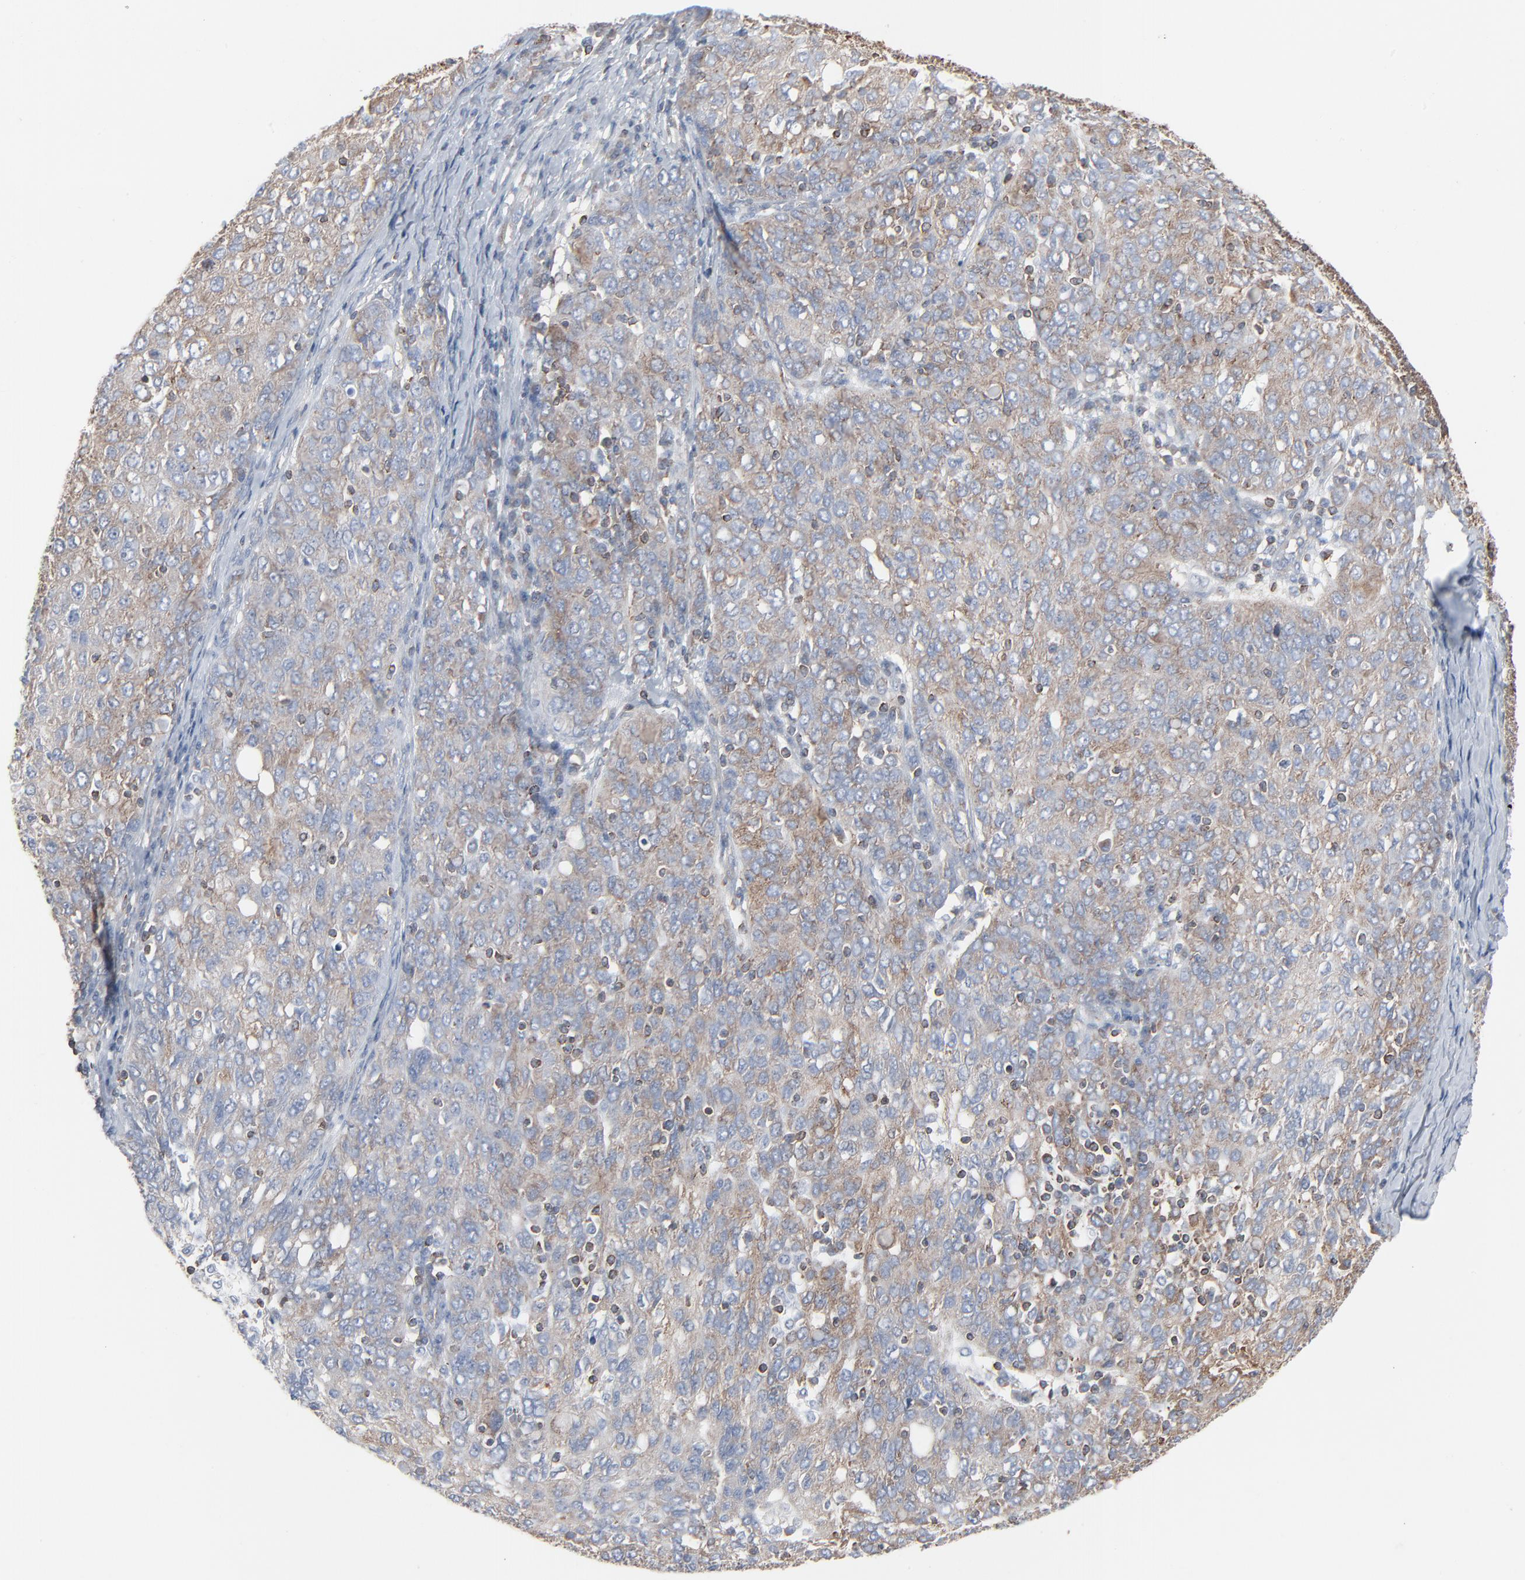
{"staining": {"intensity": "moderate", "quantity": ">75%", "location": "cytoplasmic/membranous"}, "tissue": "ovarian cancer", "cell_type": "Tumor cells", "image_type": "cancer", "snomed": [{"axis": "morphology", "description": "Carcinoma, endometroid"}, {"axis": "topography", "description": "Ovary"}], "caption": "Ovarian cancer (endometroid carcinoma) stained with a brown dye displays moderate cytoplasmic/membranous positive expression in about >75% of tumor cells.", "gene": "OPTN", "patient": {"sex": "female", "age": 50}}